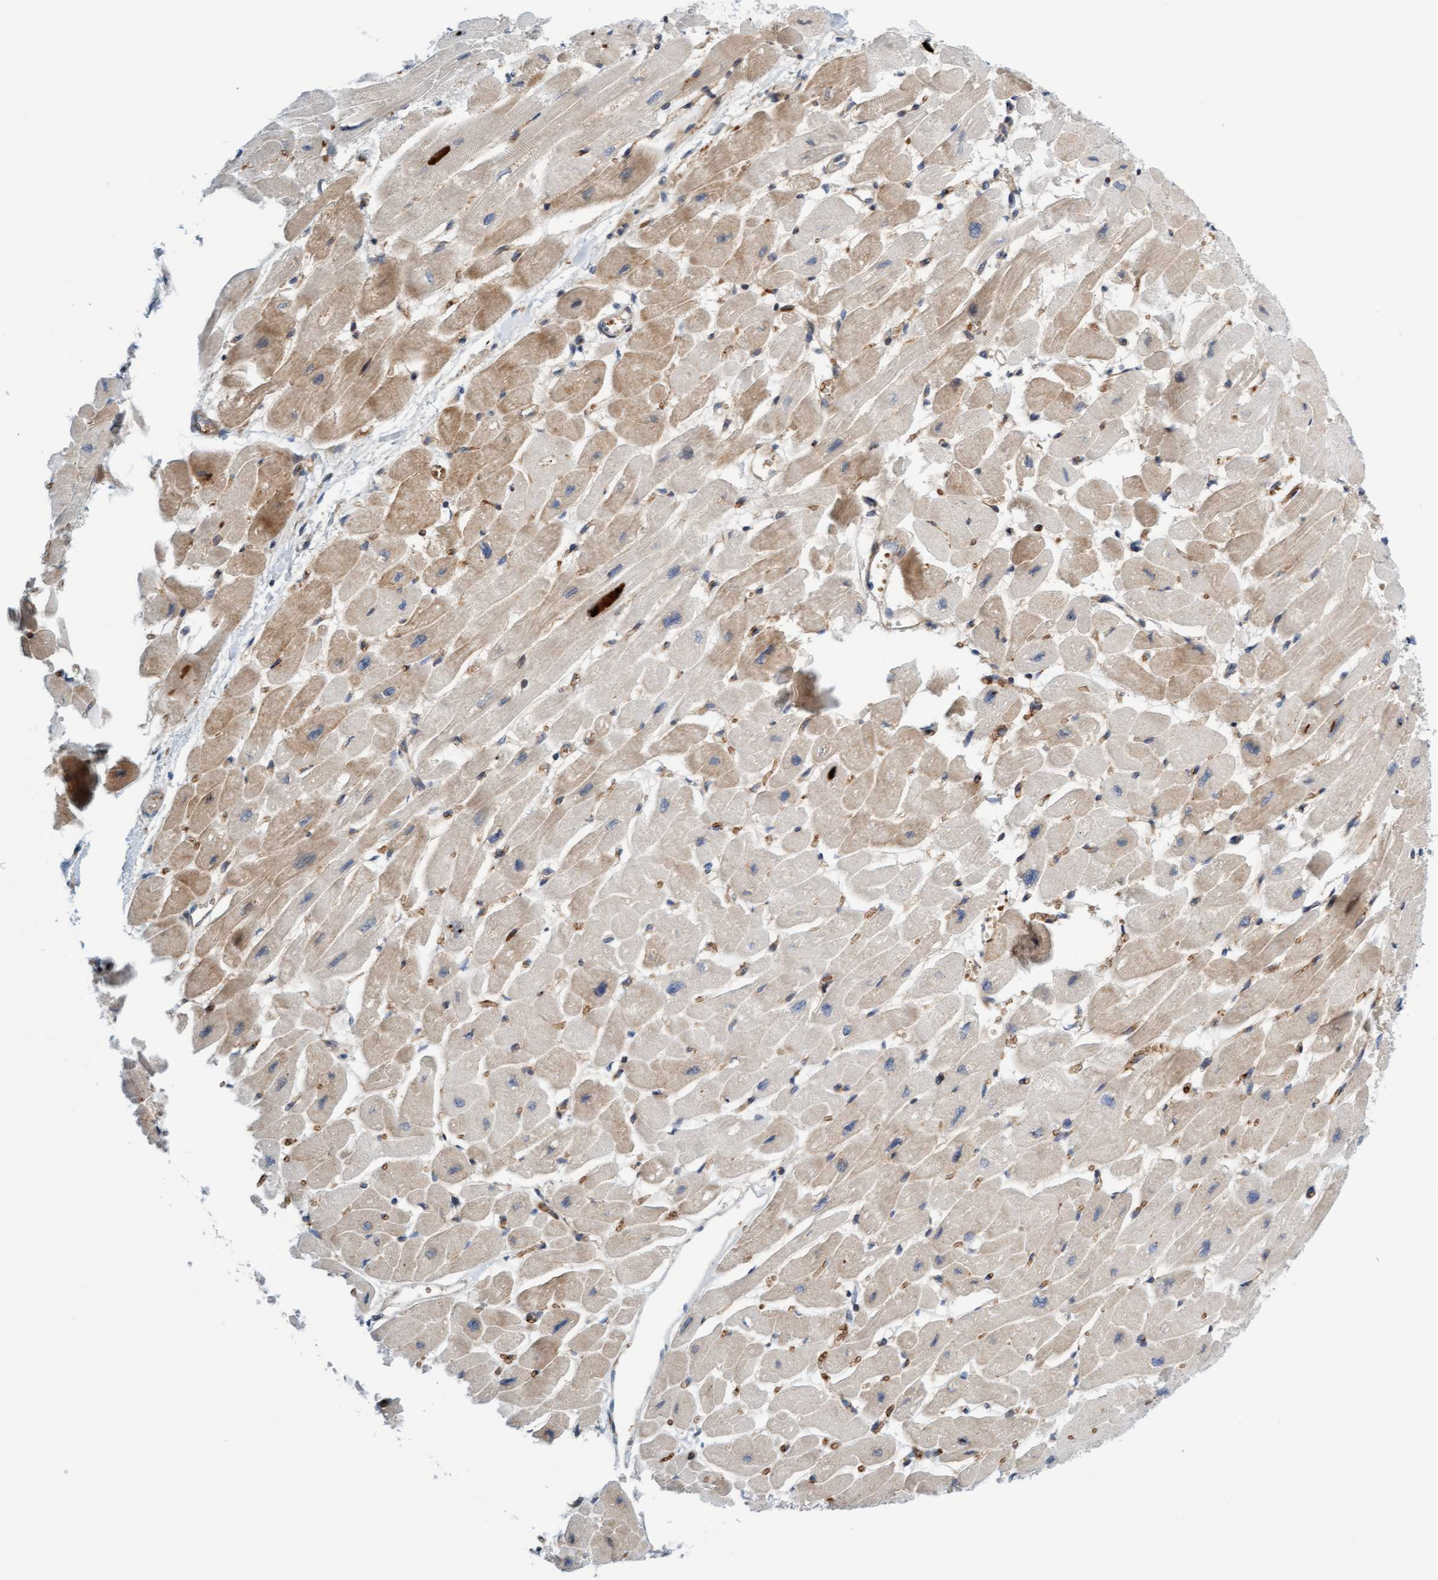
{"staining": {"intensity": "weak", "quantity": "25%-75%", "location": "cytoplasmic/membranous"}, "tissue": "heart muscle", "cell_type": "Cardiomyocytes", "image_type": "normal", "snomed": [{"axis": "morphology", "description": "Normal tissue, NOS"}, {"axis": "topography", "description": "Heart"}], "caption": "Immunohistochemical staining of normal human heart muscle demonstrates weak cytoplasmic/membranous protein staining in approximately 25%-75% of cardiomyocytes. (DAB (3,3'-diaminobenzidine) IHC with brightfield microscopy, high magnification).", "gene": "EIF4EBP1", "patient": {"sex": "female", "age": 54}}